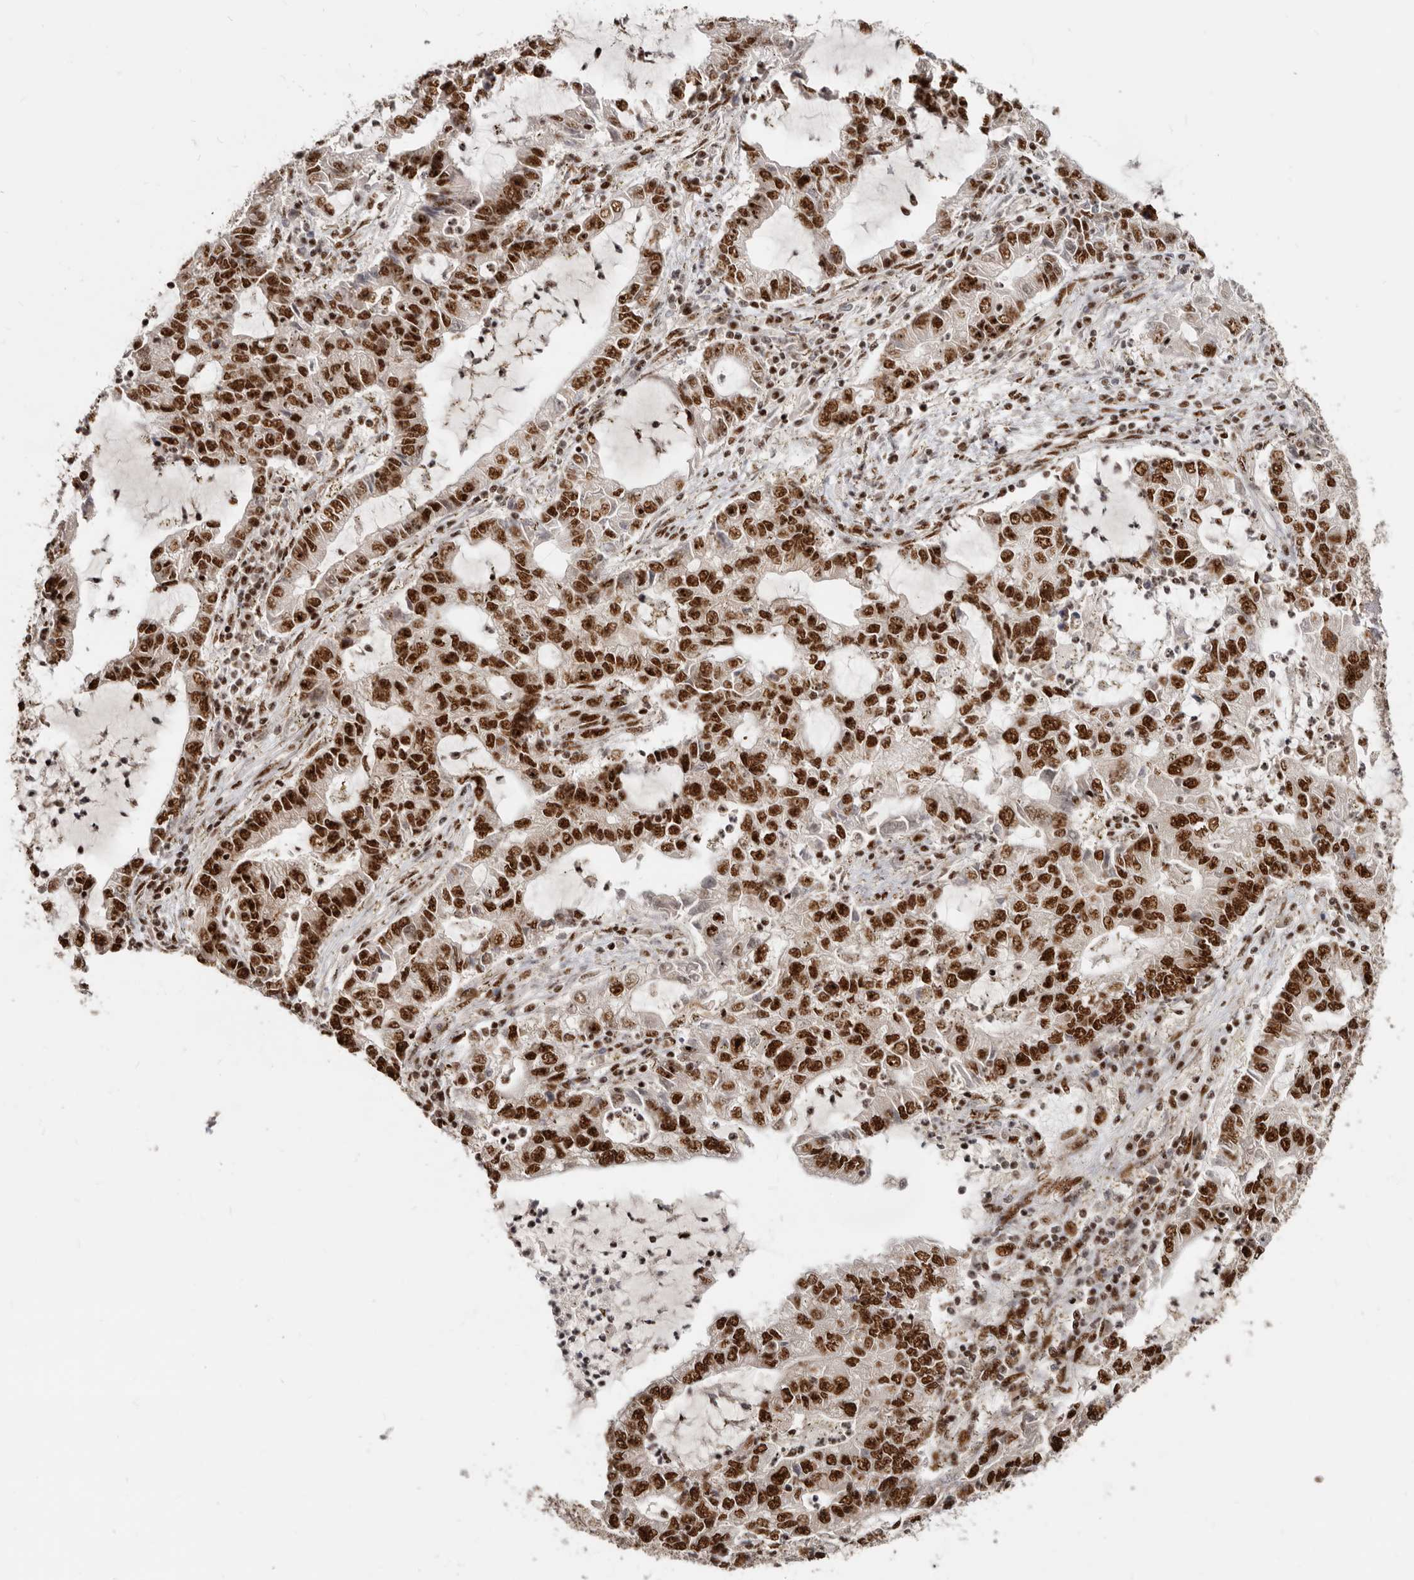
{"staining": {"intensity": "strong", "quantity": ">75%", "location": "nuclear"}, "tissue": "lung cancer", "cell_type": "Tumor cells", "image_type": "cancer", "snomed": [{"axis": "morphology", "description": "Adenocarcinoma, NOS"}, {"axis": "topography", "description": "Lung"}], "caption": "This image exhibits lung adenocarcinoma stained with immunohistochemistry (IHC) to label a protein in brown. The nuclear of tumor cells show strong positivity for the protein. Nuclei are counter-stained blue.", "gene": "GPBP1L1", "patient": {"sex": "female", "age": 51}}